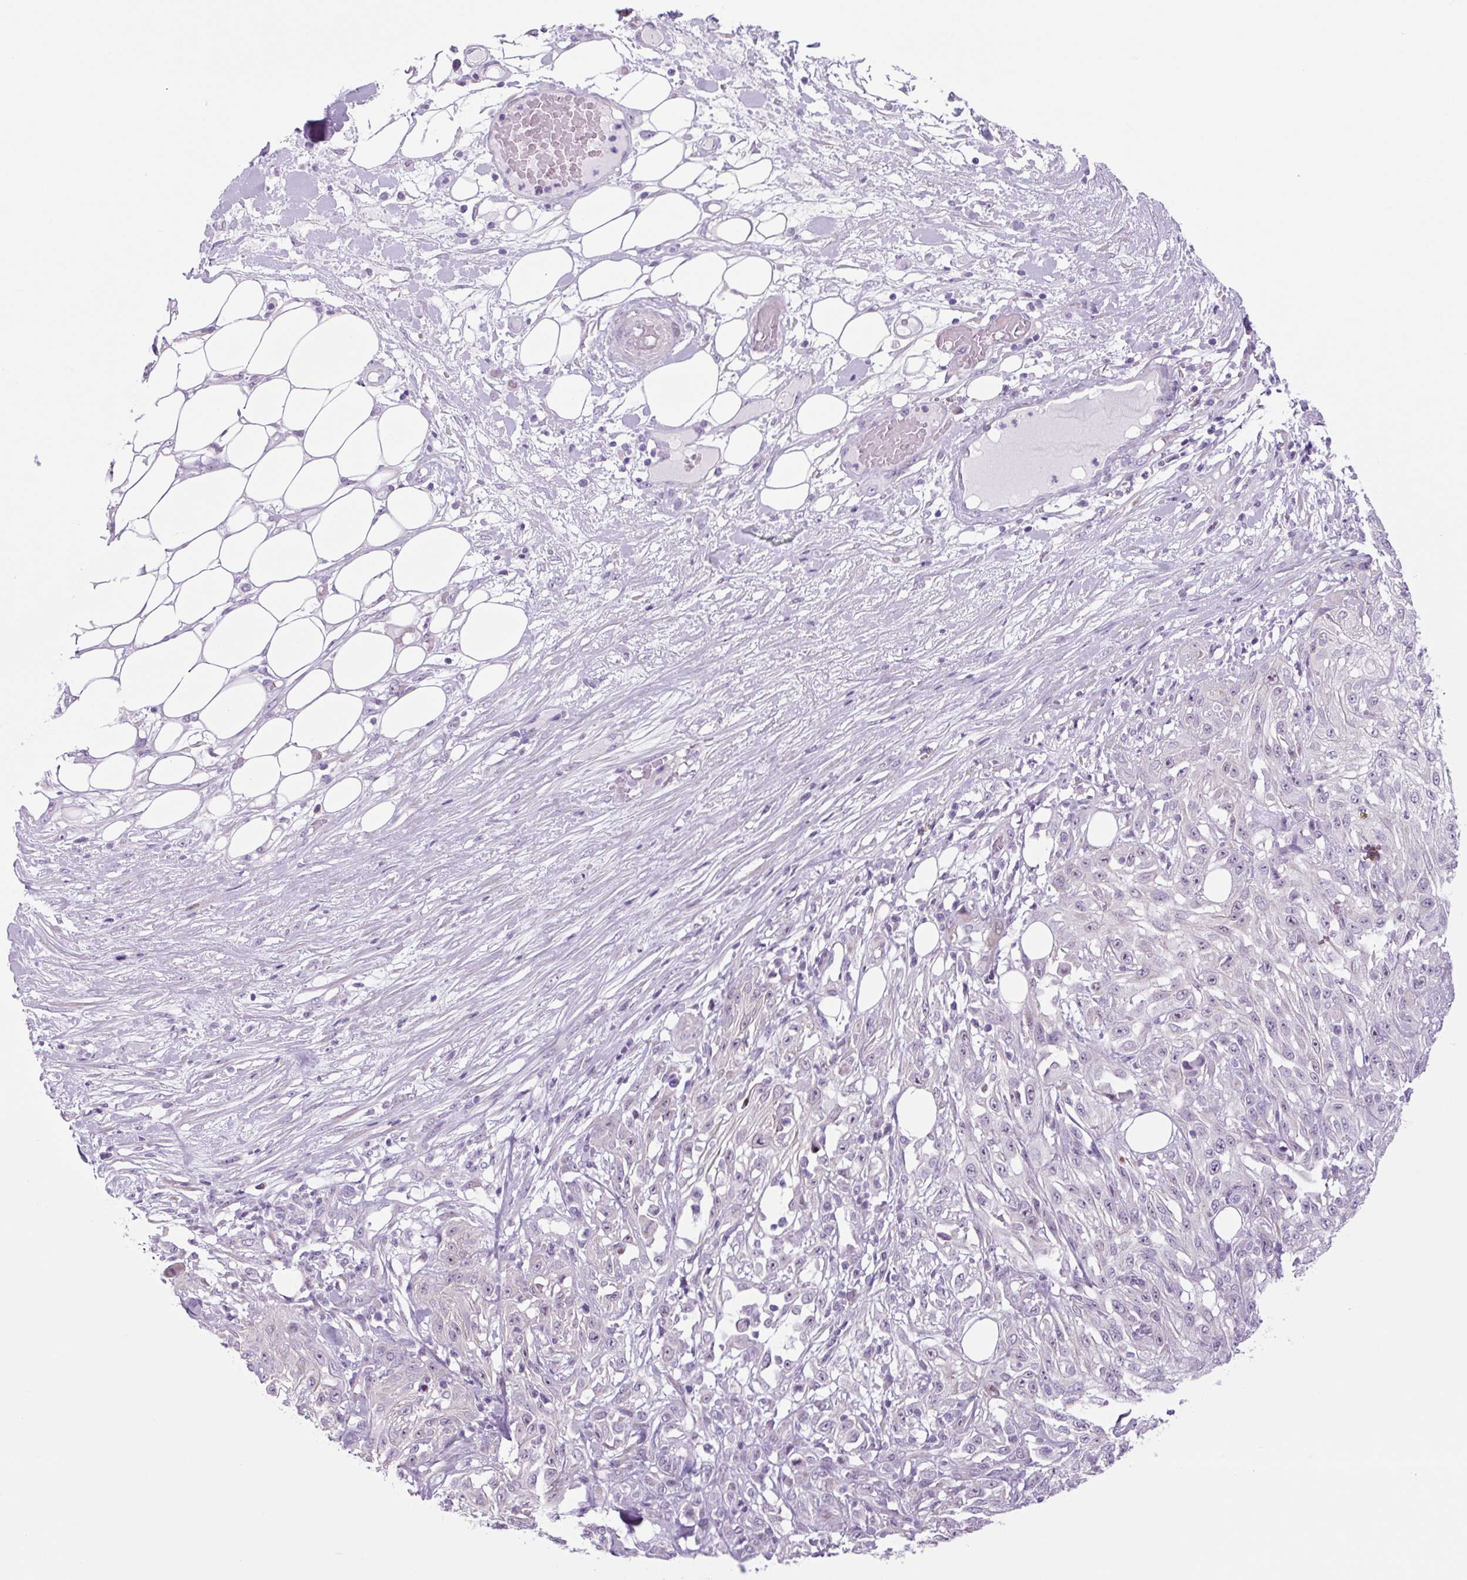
{"staining": {"intensity": "negative", "quantity": "none", "location": "none"}, "tissue": "skin cancer", "cell_type": "Tumor cells", "image_type": "cancer", "snomed": [{"axis": "morphology", "description": "Squamous cell carcinoma, NOS"}, {"axis": "morphology", "description": "Squamous cell carcinoma, metastatic, NOS"}, {"axis": "topography", "description": "Skin"}, {"axis": "topography", "description": "Lymph node"}], "caption": "Immunohistochemical staining of human metastatic squamous cell carcinoma (skin) displays no significant staining in tumor cells.", "gene": "RRS1", "patient": {"sex": "male", "age": 75}}